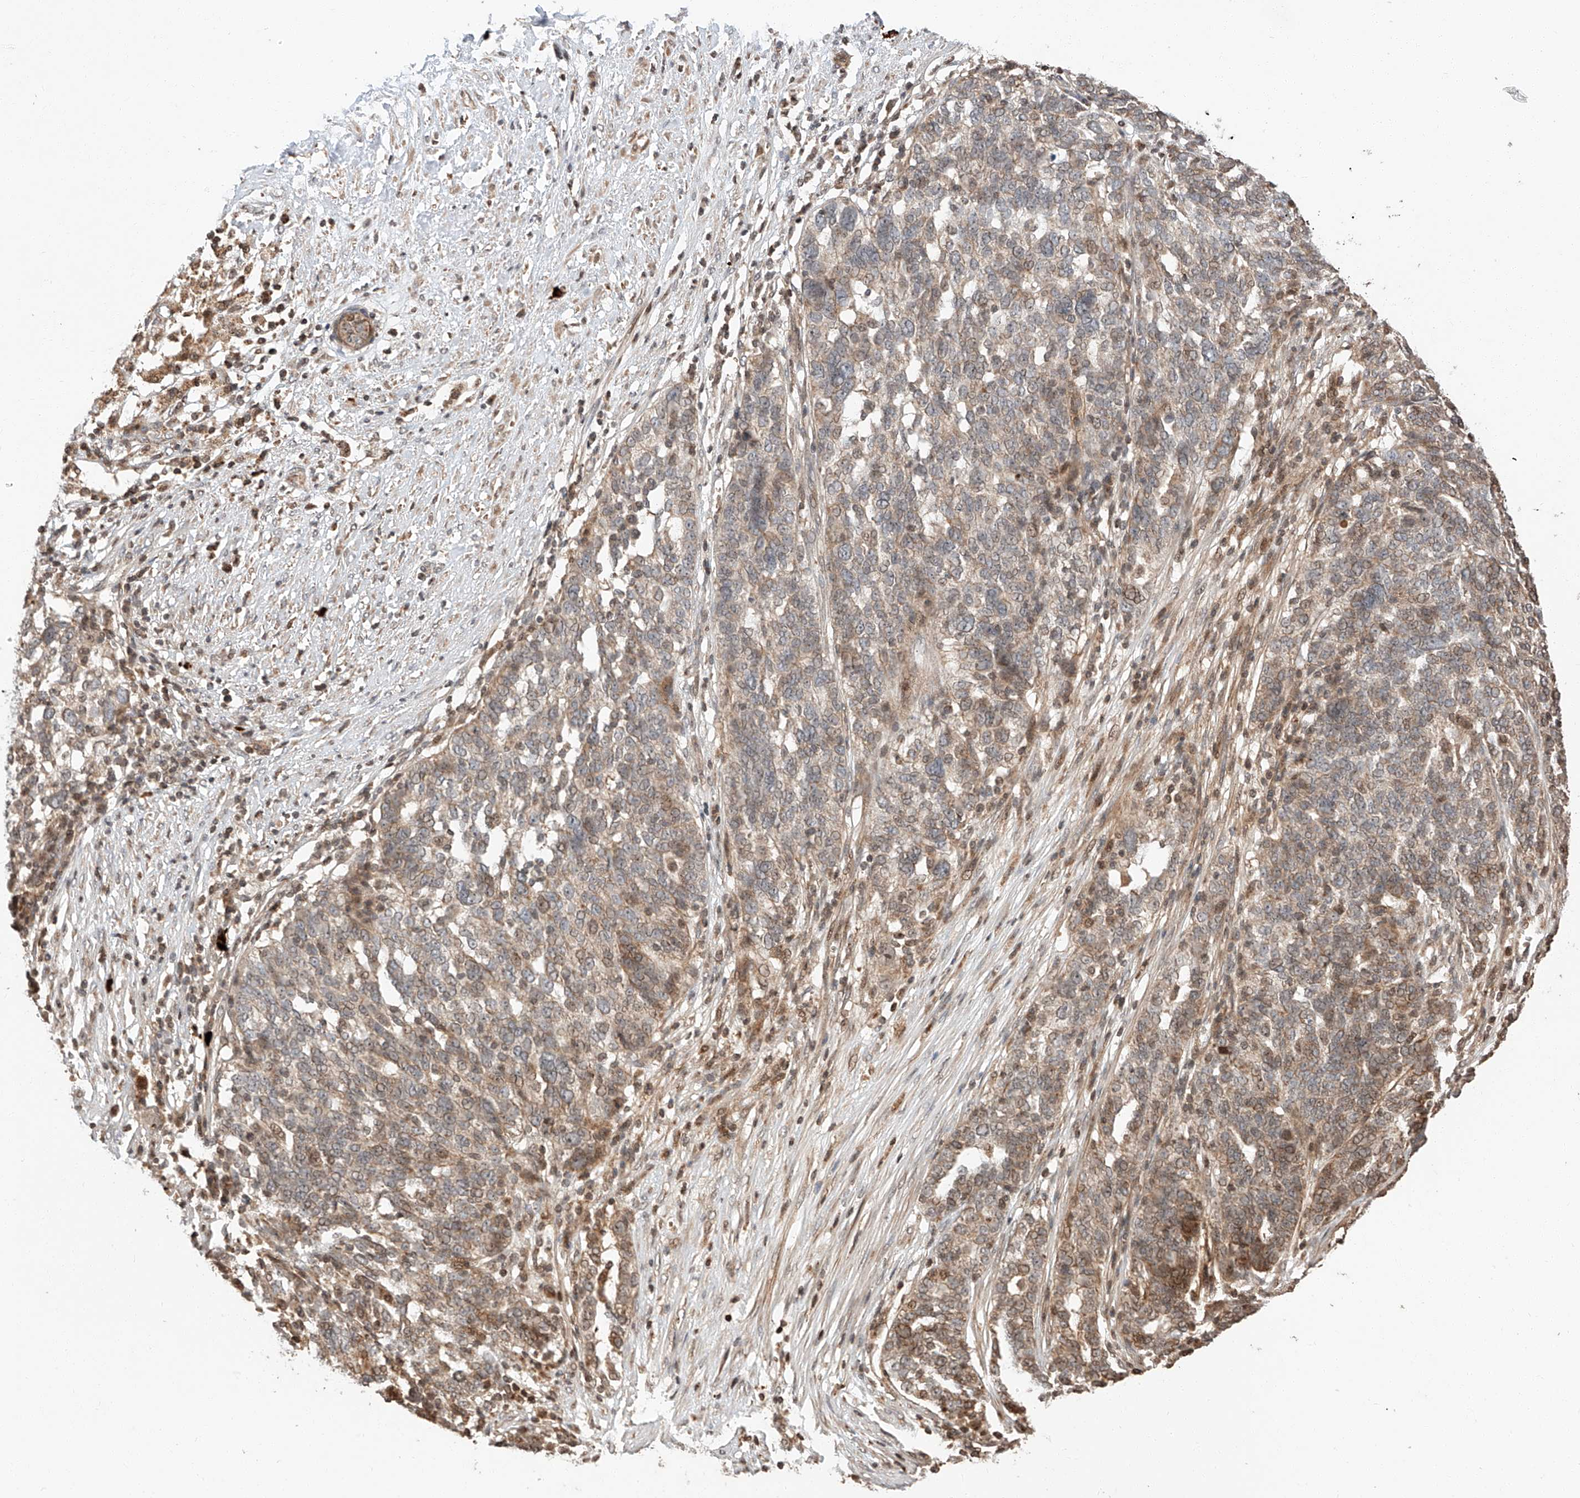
{"staining": {"intensity": "moderate", "quantity": "25%-75%", "location": "cytoplasmic/membranous,nuclear"}, "tissue": "ovarian cancer", "cell_type": "Tumor cells", "image_type": "cancer", "snomed": [{"axis": "morphology", "description": "Cystadenocarcinoma, serous, NOS"}, {"axis": "topography", "description": "Ovary"}], "caption": "Immunohistochemical staining of ovarian cancer (serous cystadenocarcinoma) reveals medium levels of moderate cytoplasmic/membranous and nuclear protein expression in approximately 25%-75% of tumor cells.", "gene": "ARHGAP33", "patient": {"sex": "female", "age": 59}}